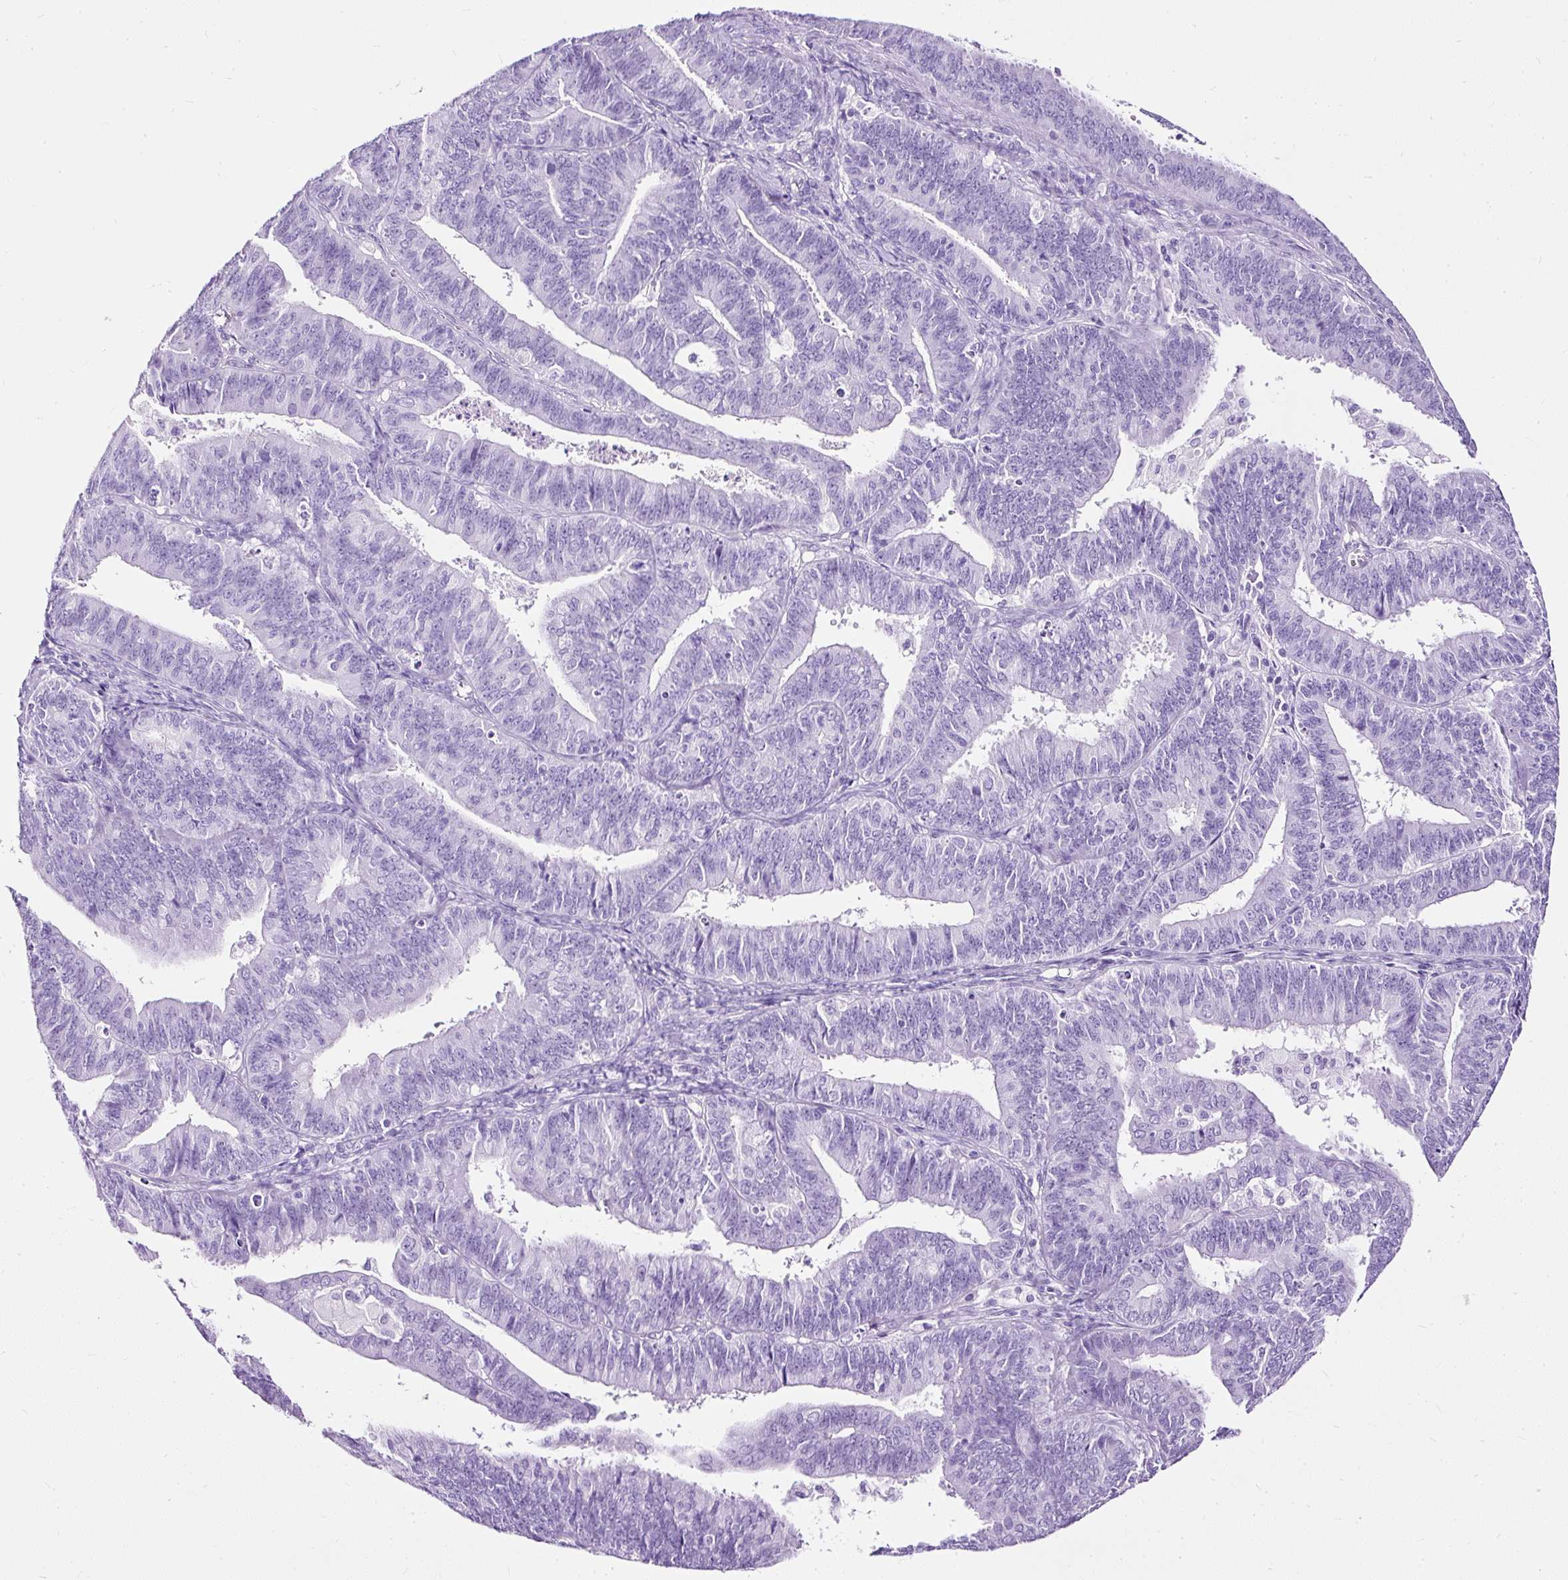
{"staining": {"intensity": "negative", "quantity": "none", "location": "none"}, "tissue": "endometrial cancer", "cell_type": "Tumor cells", "image_type": "cancer", "snomed": [{"axis": "morphology", "description": "Adenocarcinoma, NOS"}, {"axis": "topography", "description": "Endometrium"}], "caption": "Immunohistochemical staining of human endometrial cancer (adenocarcinoma) shows no significant staining in tumor cells.", "gene": "NTS", "patient": {"sex": "female", "age": 73}}